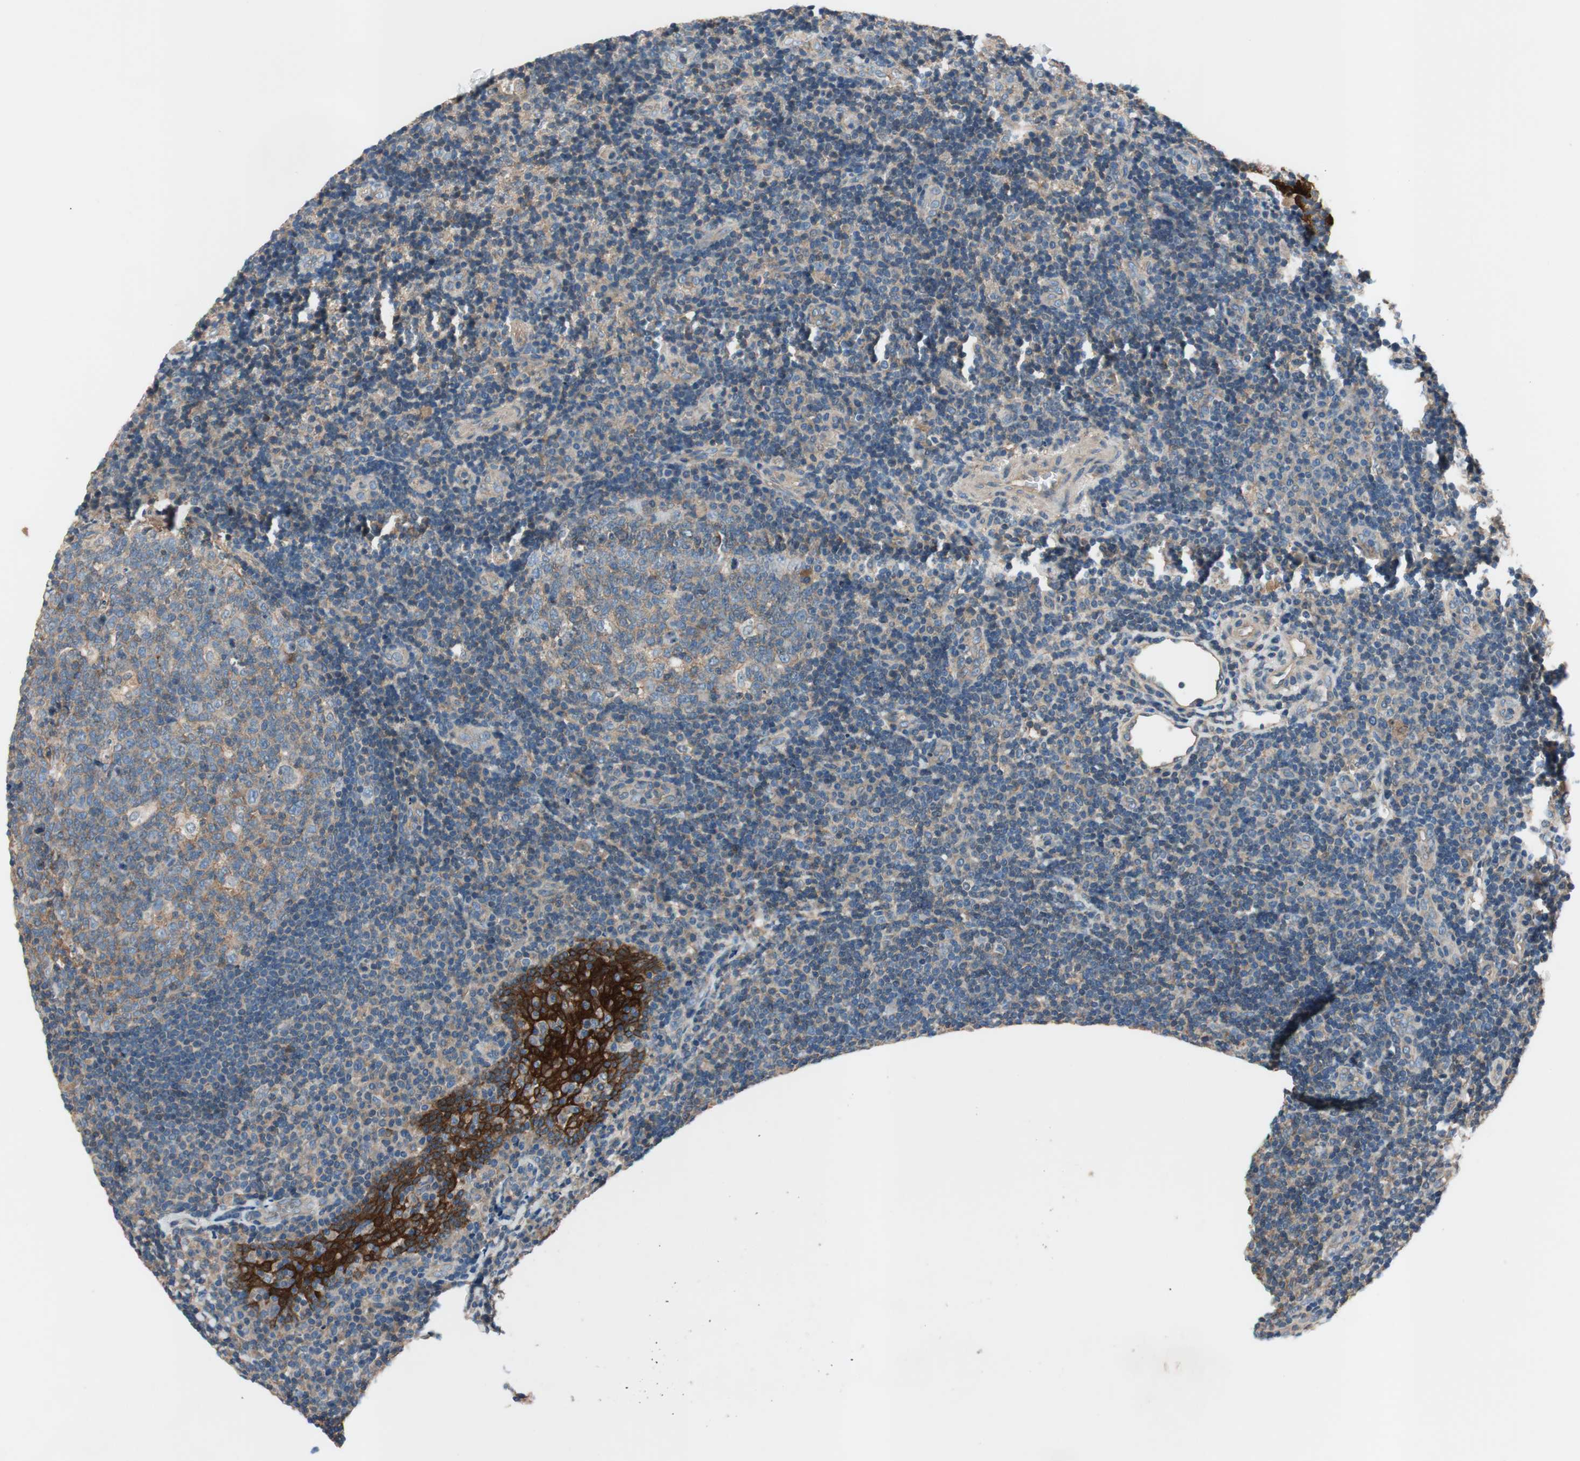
{"staining": {"intensity": "negative", "quantity": "none", "location": "none"}, "tissue": "tonsil", "cell_type": "Germinal center cells", "image_type": "normal", "snomed": [{"axis": "morphology", "description": "Normal tissue, NOS"}, {"axis": "topography", "description": "Tonsil"}], "caption": "IHC micrograph of unremarkable tonsil: tonsil stained with DAB (3,3'-diaminobenzidine) displays no significant protein staining in germinal center cells.", "gene": "CALML3", "patient": {"sex": "female", "age": 40}}